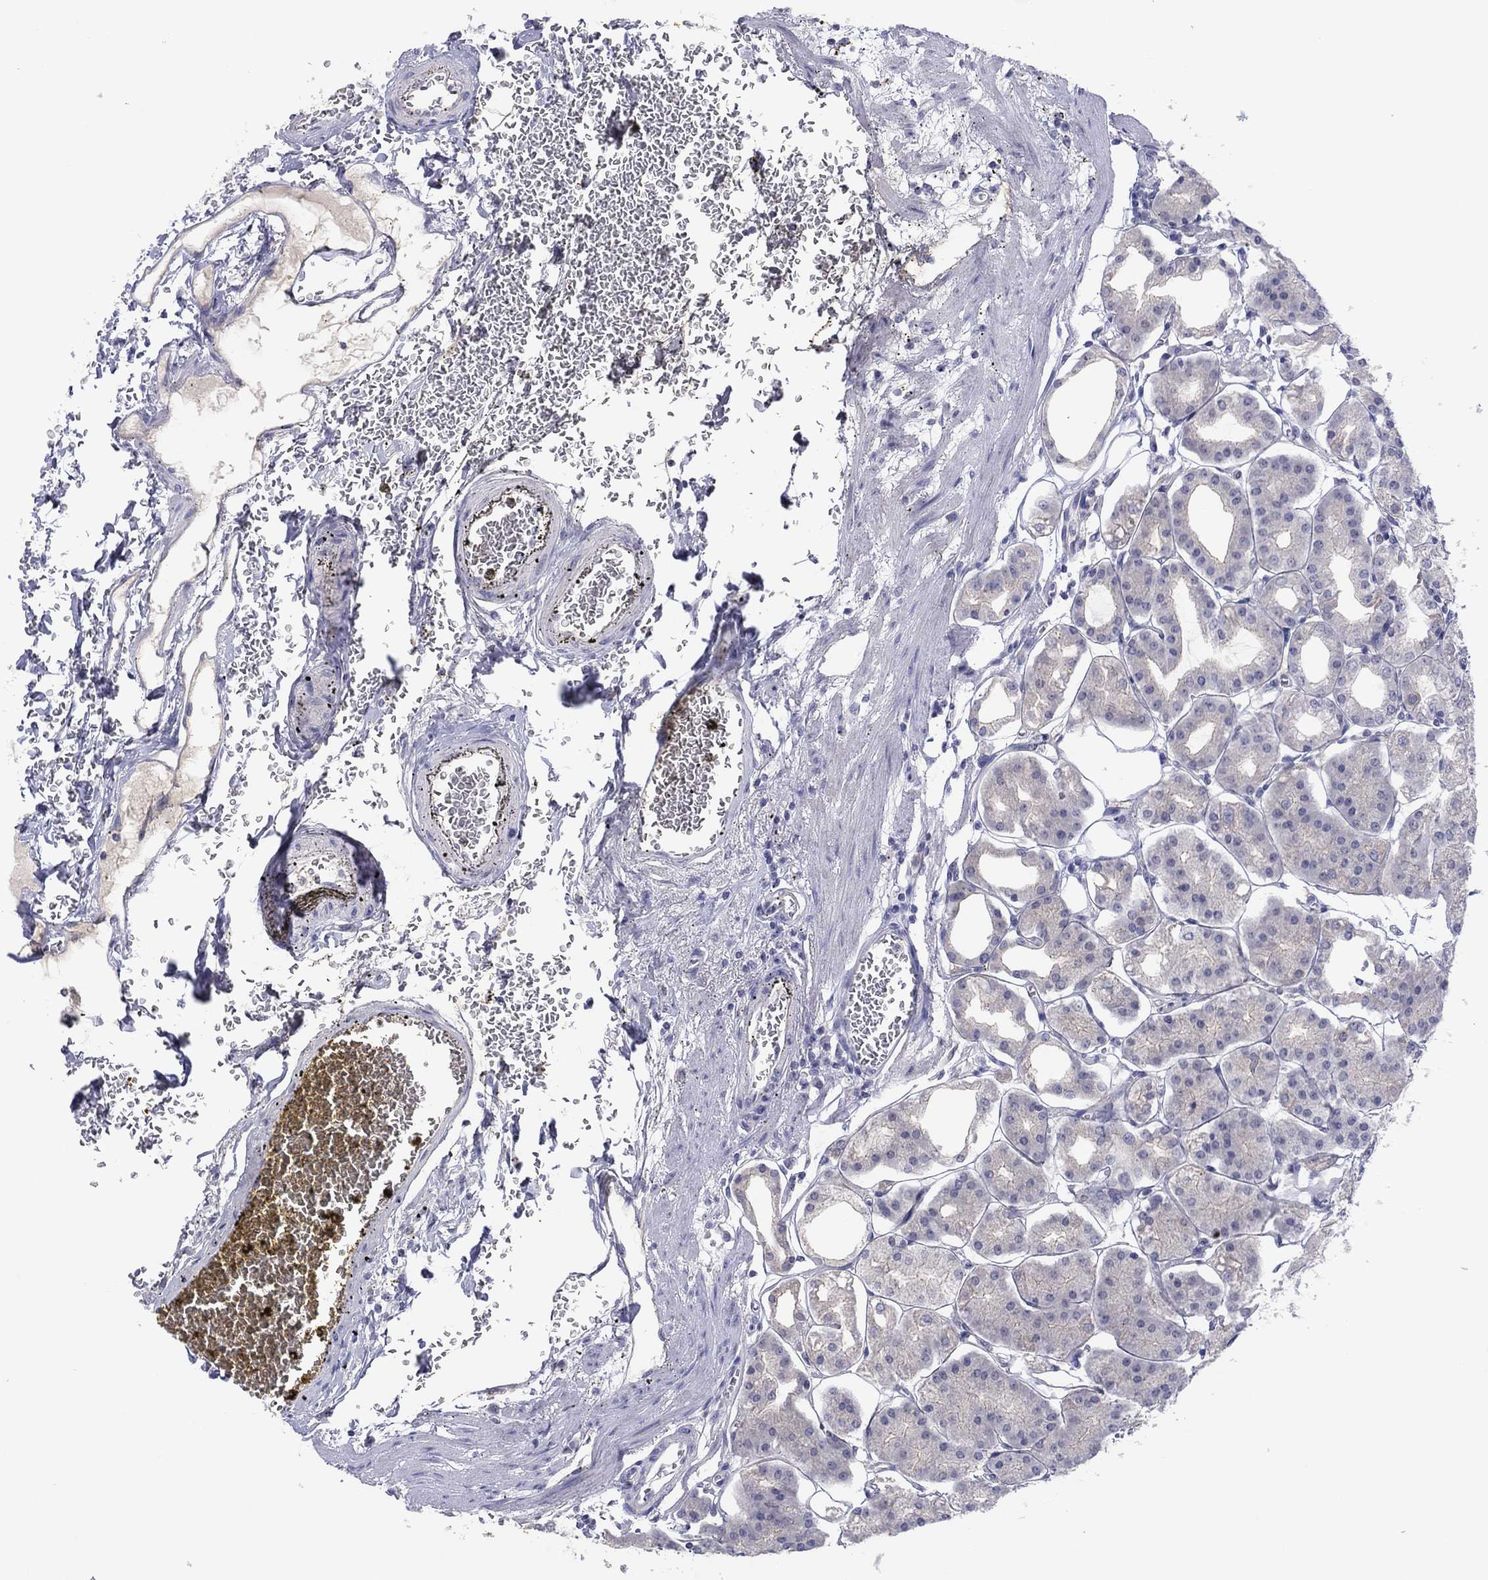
{"staining": {"intensity": "weak", "quantity": "<25%", "location": "cytoplasmic/membranous"}, "tissue": "stomach", "cell_type": "Glandular cells", "image_type": "normal", "snomed": [{"axis": "morphology", "description": "Normal tissue, NOS"}, {"axis": "topography", "description": "Stomach, lower"}], "caption": "Immunohistochemistry histopathology image of normal stomach: stomach stained with DAB (3,3'-diaminobenzidine) shows no significant protein staining in glandular cells.", "gene": "CYP2B6", "patient": {"sex": "male", "age": 71}}